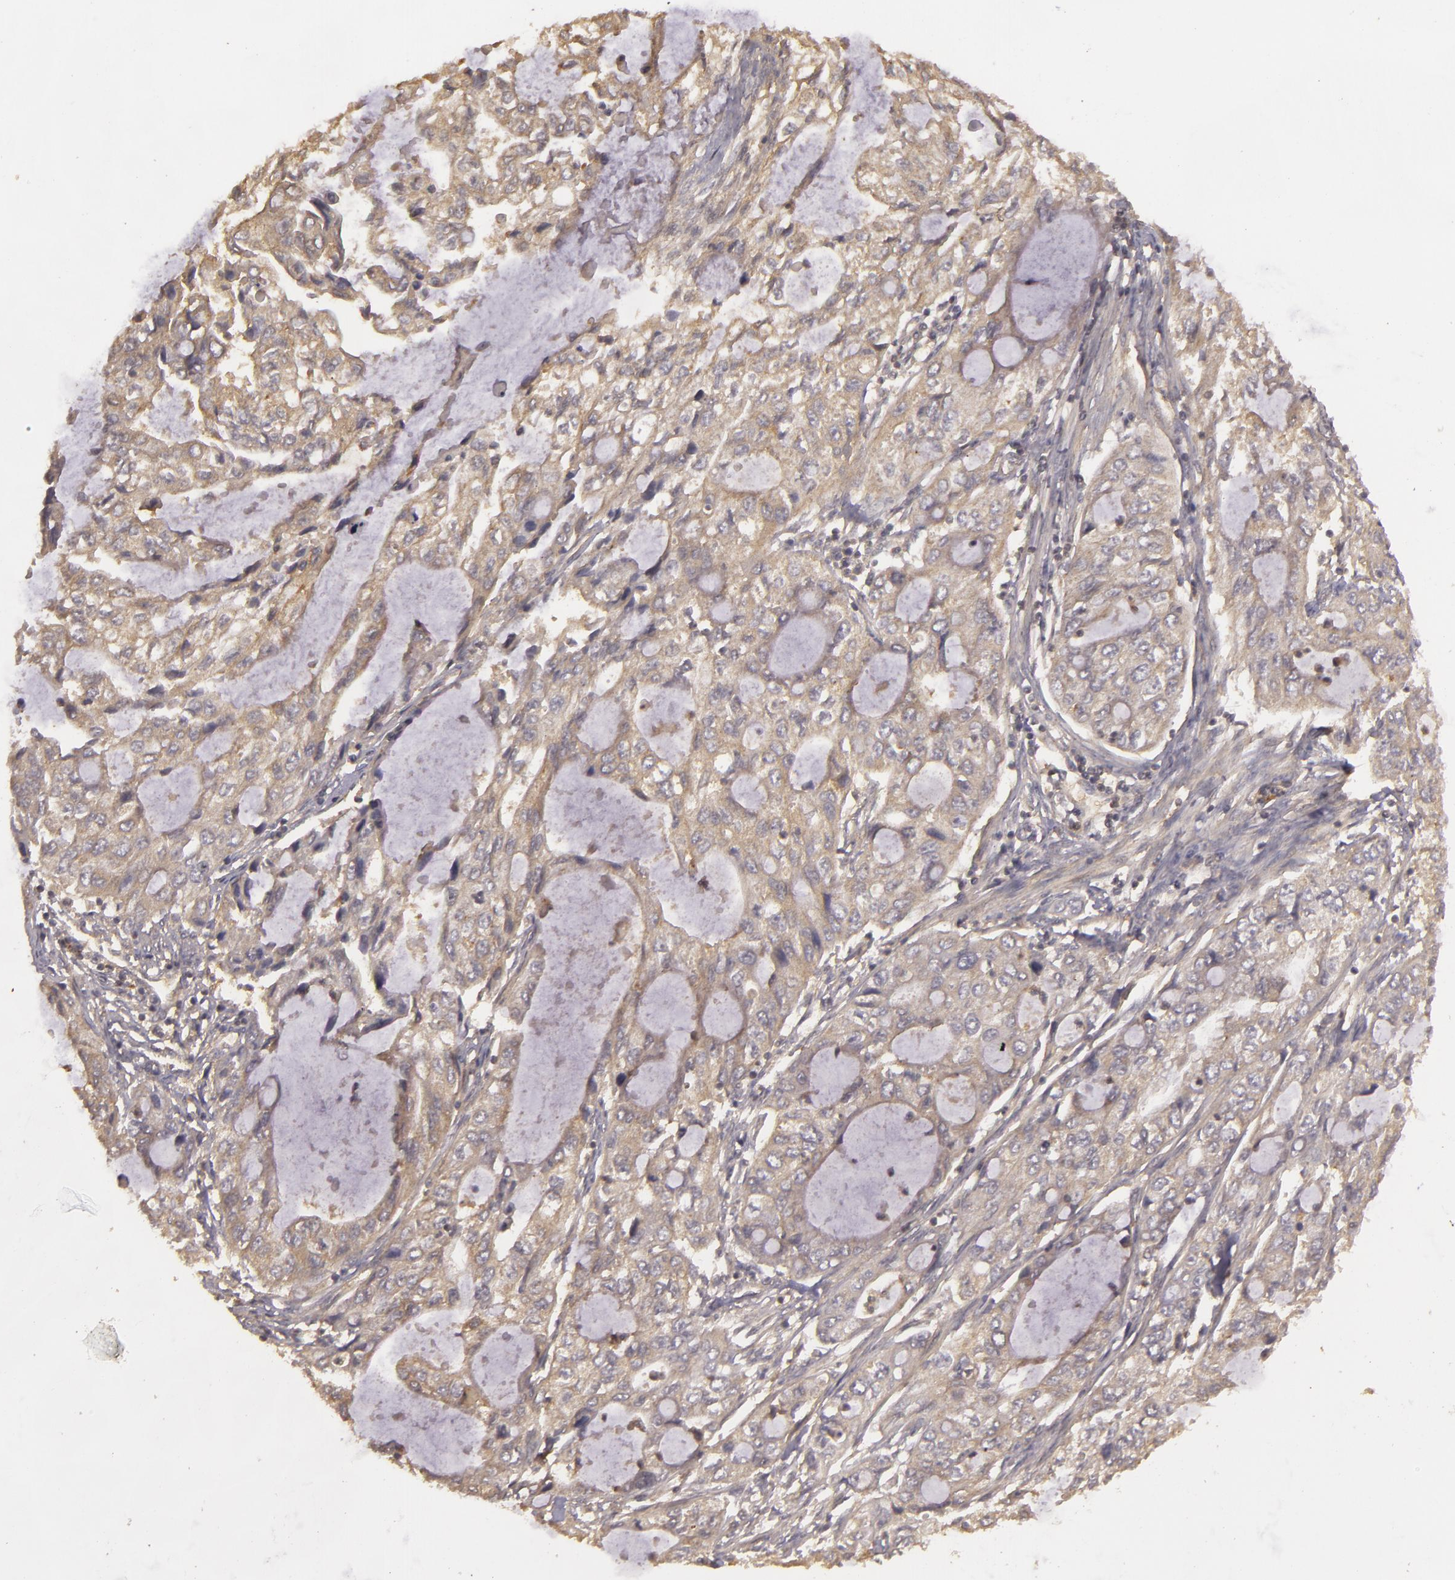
{"staining": {"intensity": "weak", "quantity": ">75%", "location": "cytoplasmic/membranous"}, "tissue": "stomach cancer", "cell_type": "Tumor cells", "image_type": "cancer", "snomed": [{"axis": "morphology", "description": "Adenocarcinoma, NOS"}, {"axis": "topography", "description": "Stomach, upper"}], "caption": "Stomach adenocarcinoma tissue exhibits weak cytoplasmic/membranous positivity in approximately >75% of tumor cells", "gene": "HRAS", "patient": {"sex": "female", "age": 52}}